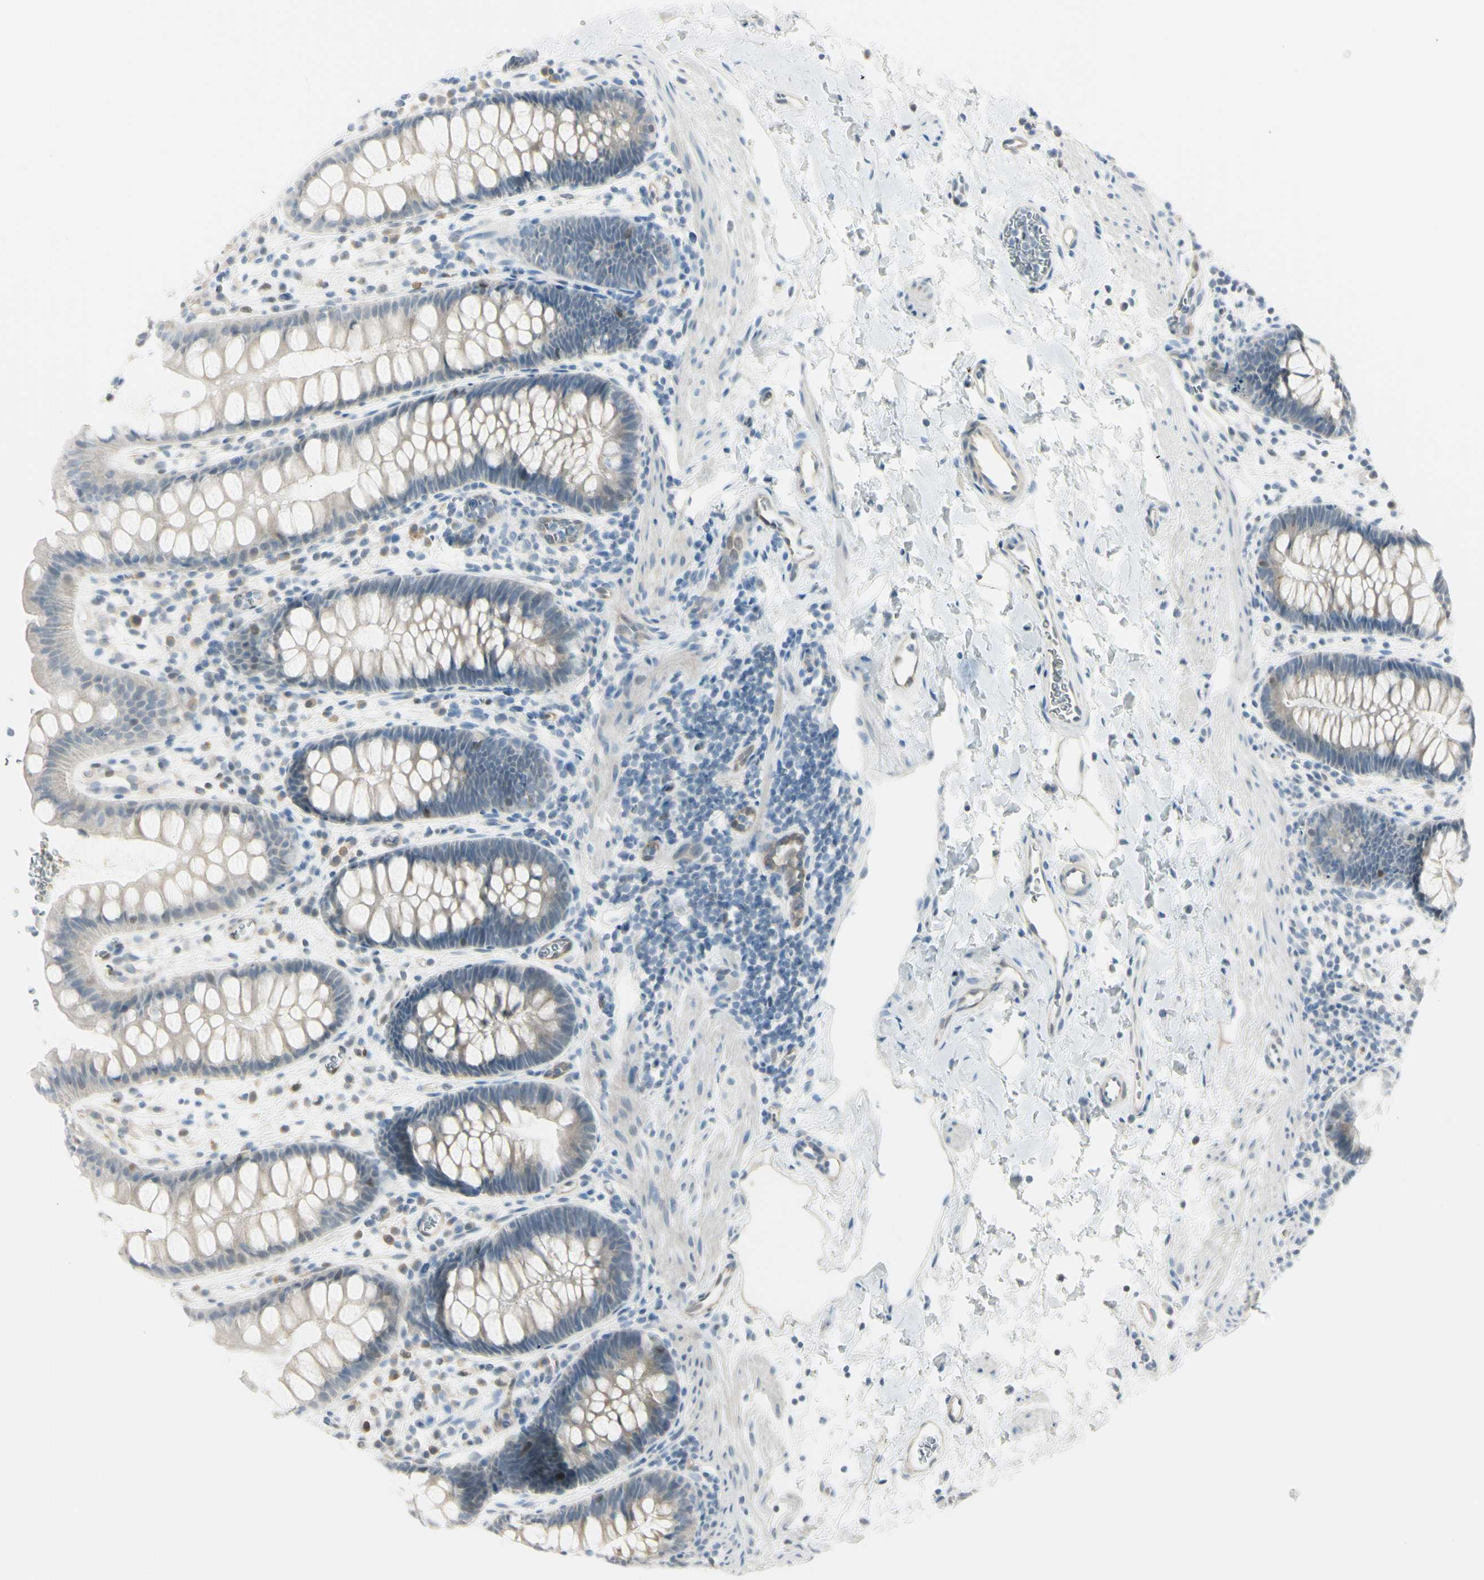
{"staining": {"intensity": "weak", "quantity": "25%-75%", "location": "cytoplasmic/membranous"}, "tissue": "rectum", "cell_type": "Glandular cells", "image_type": "normal", "snomed": [{"axis": "morphology", "description": "Normal tissue, NOS"}, {"axis": "topography", "description": "Rectum"}], "caption": "Protein staining of normal rectum demonstrates weak cytoplasmic/membranous staining in approximately 25%-75% of glandular cells. (DAB (3,3'-diaminobenzidine) IHC, brown staining for protein, blue staining for nuclei).", "gene": "ASB9", "patient": {"sex": "female", "age": 24}}